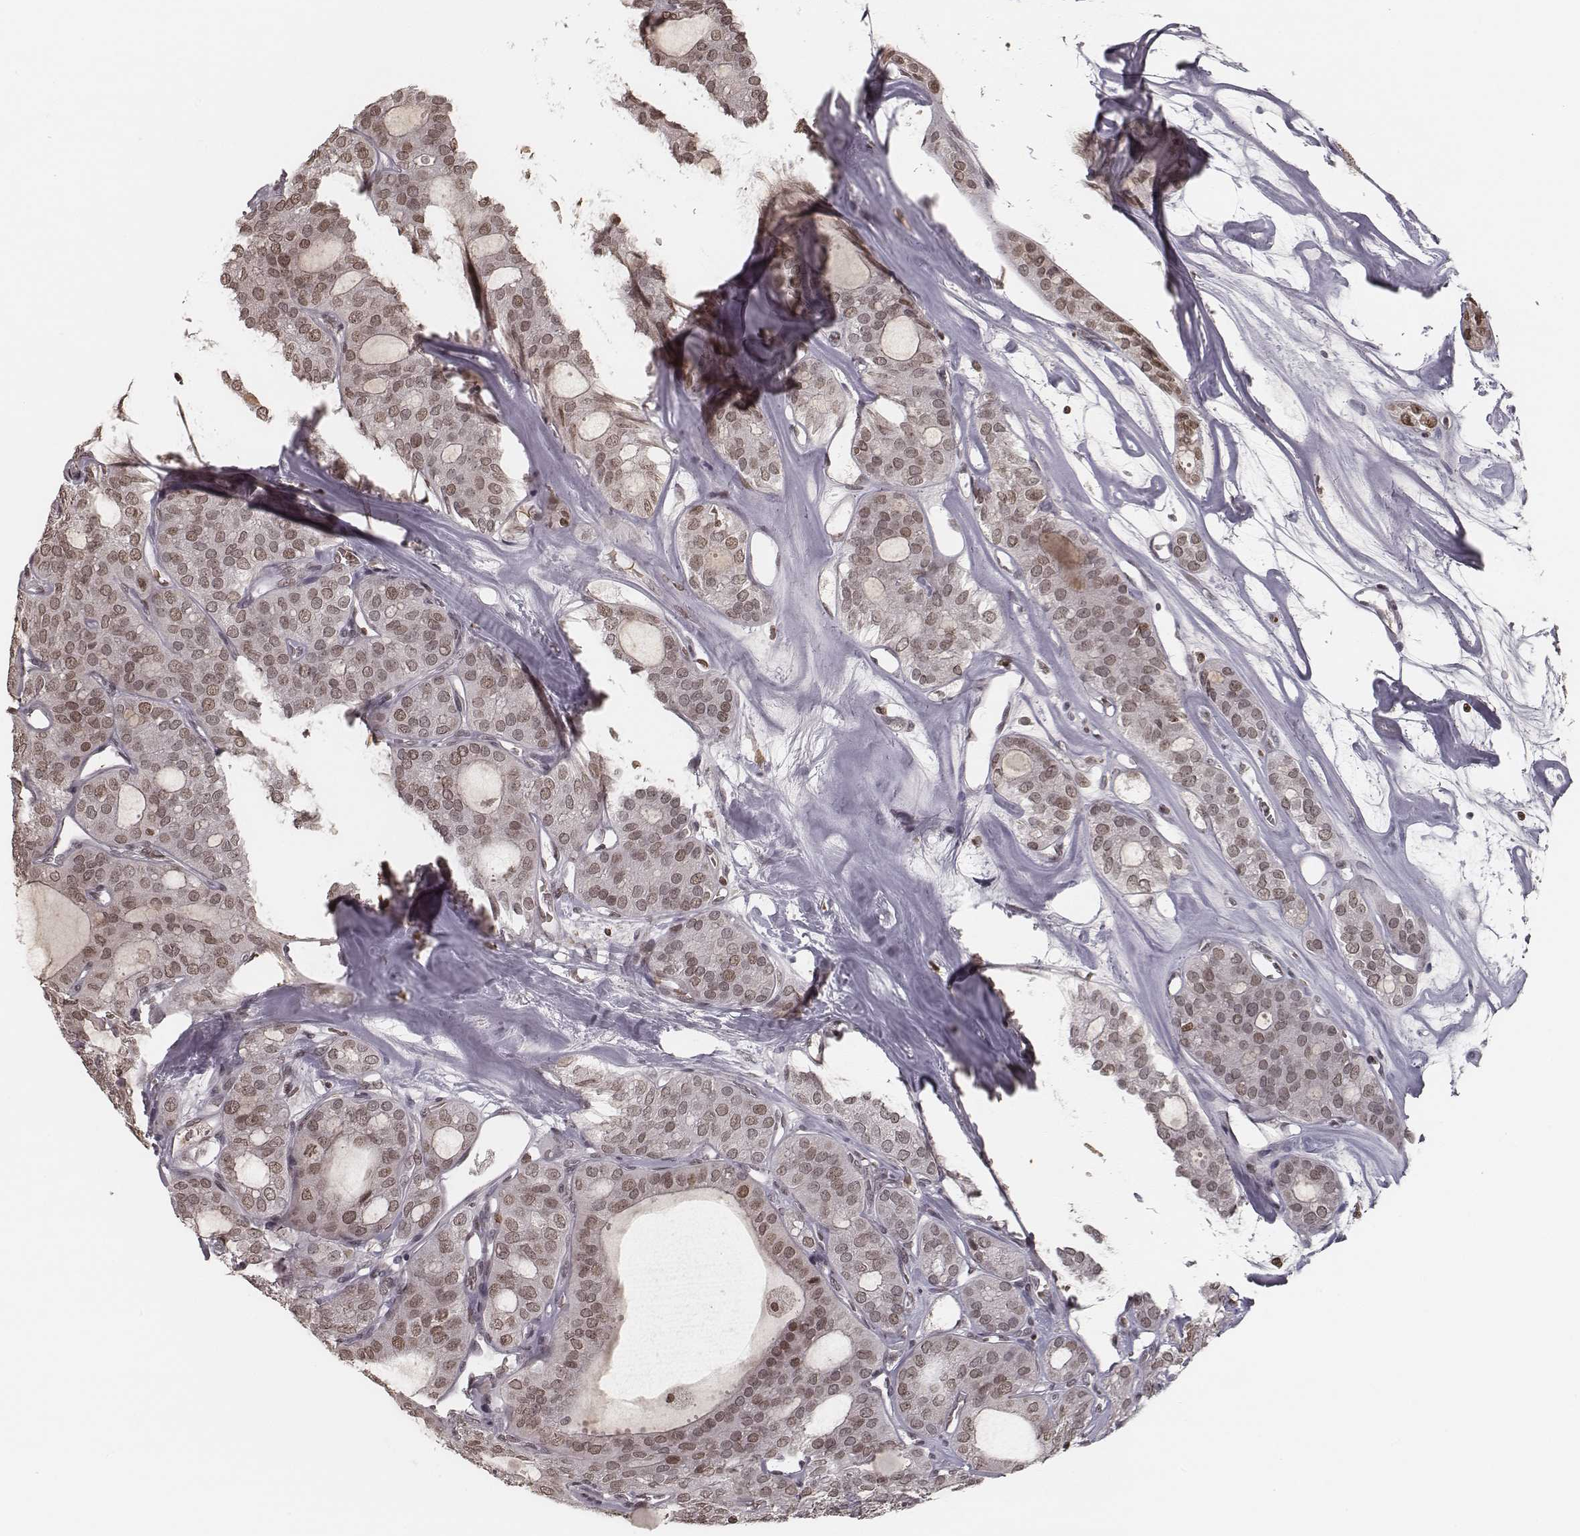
{"staining": {"intensity": "weak", "quantity": ">75%", "location": "nuclear"}, "tissue": "thyroid cancer", "cell_type": "Tumor cells", "image_type": "cancer", "snomed": [{"axis": "morphology", "description": "Follicular adenoma carcinoma, NOS"}, {"axis": "topography", "description": "Thyroid gland"}], "caption": "Protein staining displays weak nuclear expression in about >75% of tumor cells in thyroid cancer (follicular adenoma carcinoma). (Stains: DAB (3,3'-diaminobenzidine) in brown, nuclei in blue, Microscopy: brightfield microscopy at high magnification).", "gene": "HMGA2", "patient": {"sex": "male", "age": 75}}